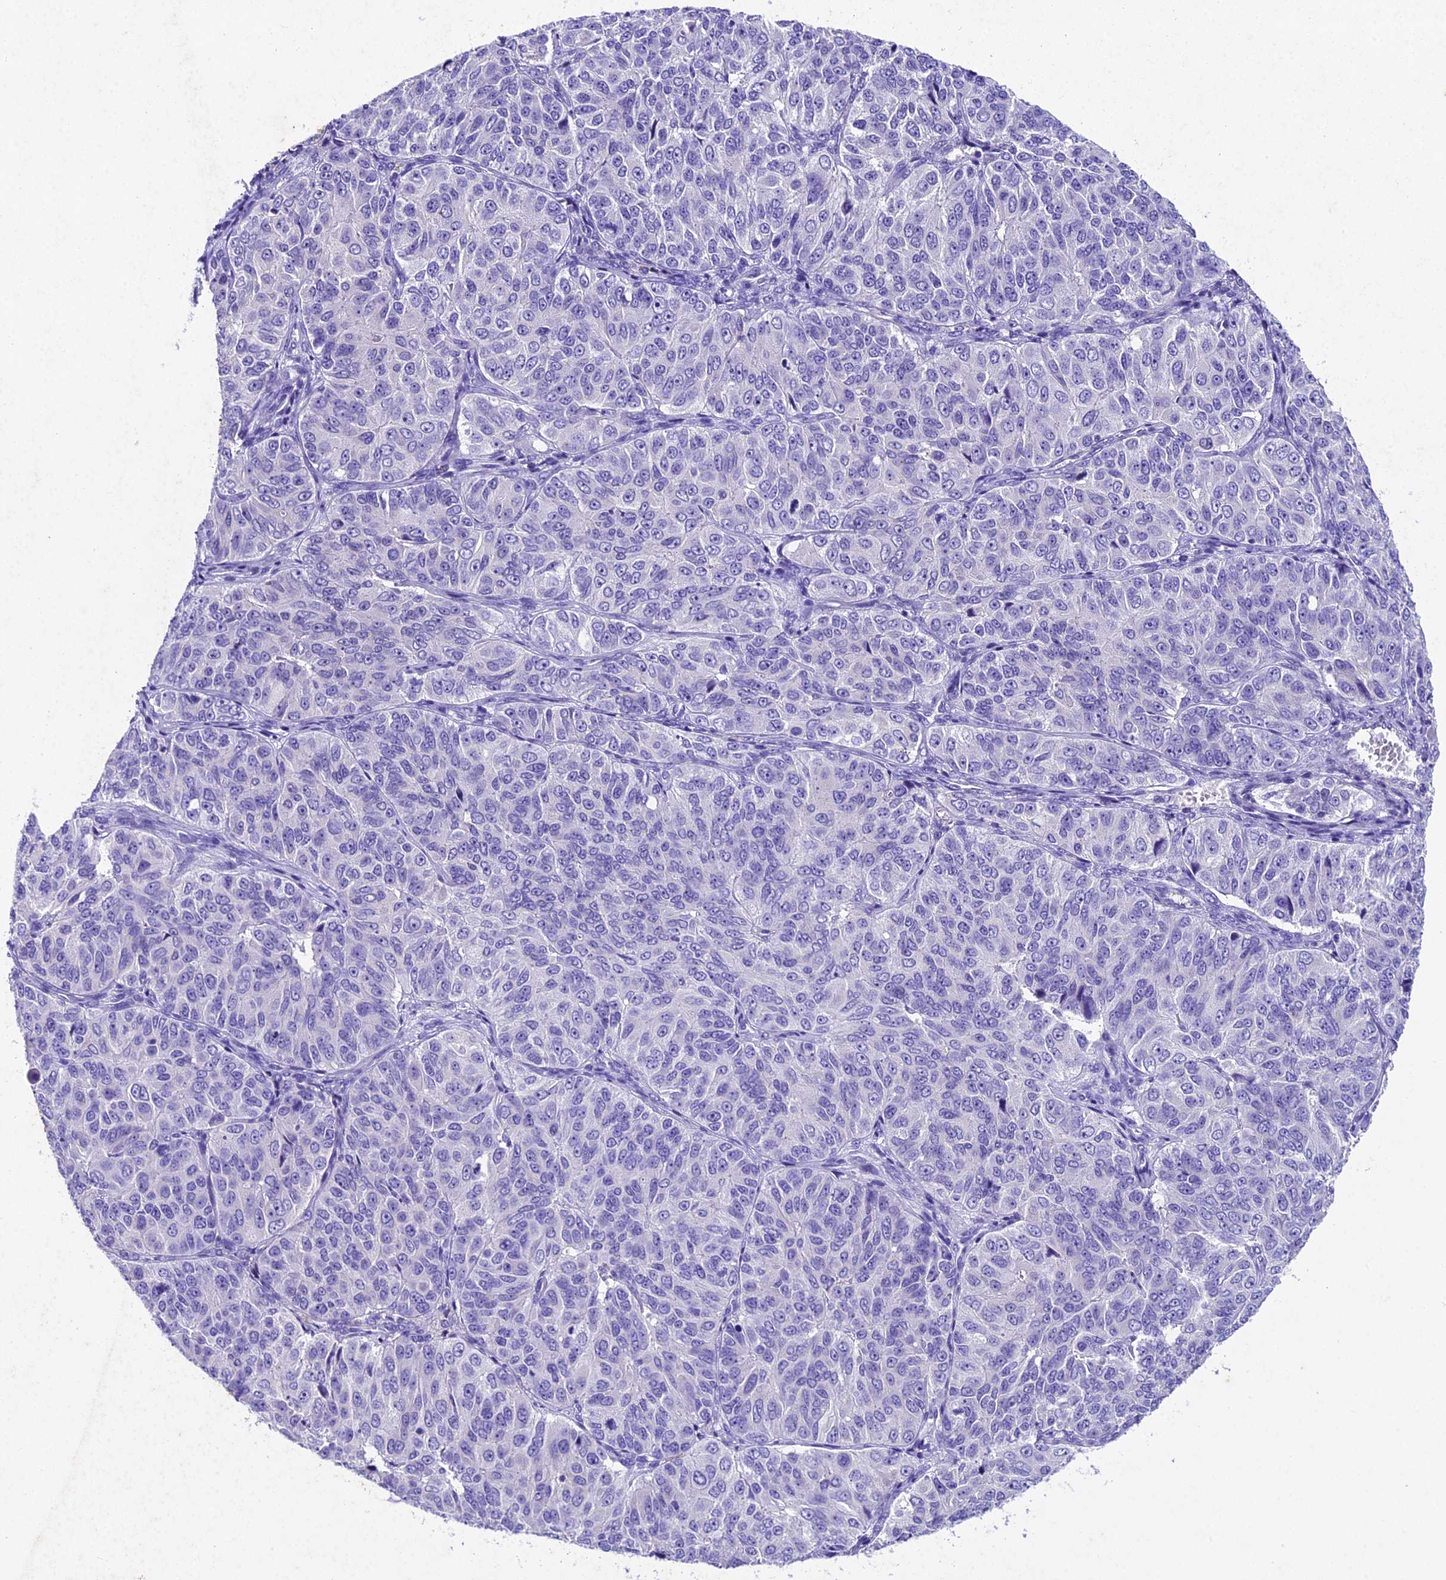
{"staining": {"intensity": "negative", "quantity": "none", "location": "none"}, "tissue": "ovarian cancer", "cell_type": "Tumor cells", "image_type": "cancer", "snomed": [{"axis": "morphology", "description": "Carcinoma, endometroid"}, {"axis": "topography", "description": "Ovary"}], "caption": "This image is of ovarian cancer stained with IHC to label a protein in brown with the nuclei are counter-stained blue. There is no staining in tumor cells.", "gene": "IFT140", "patient": {"sex": "female", "age": 51}}